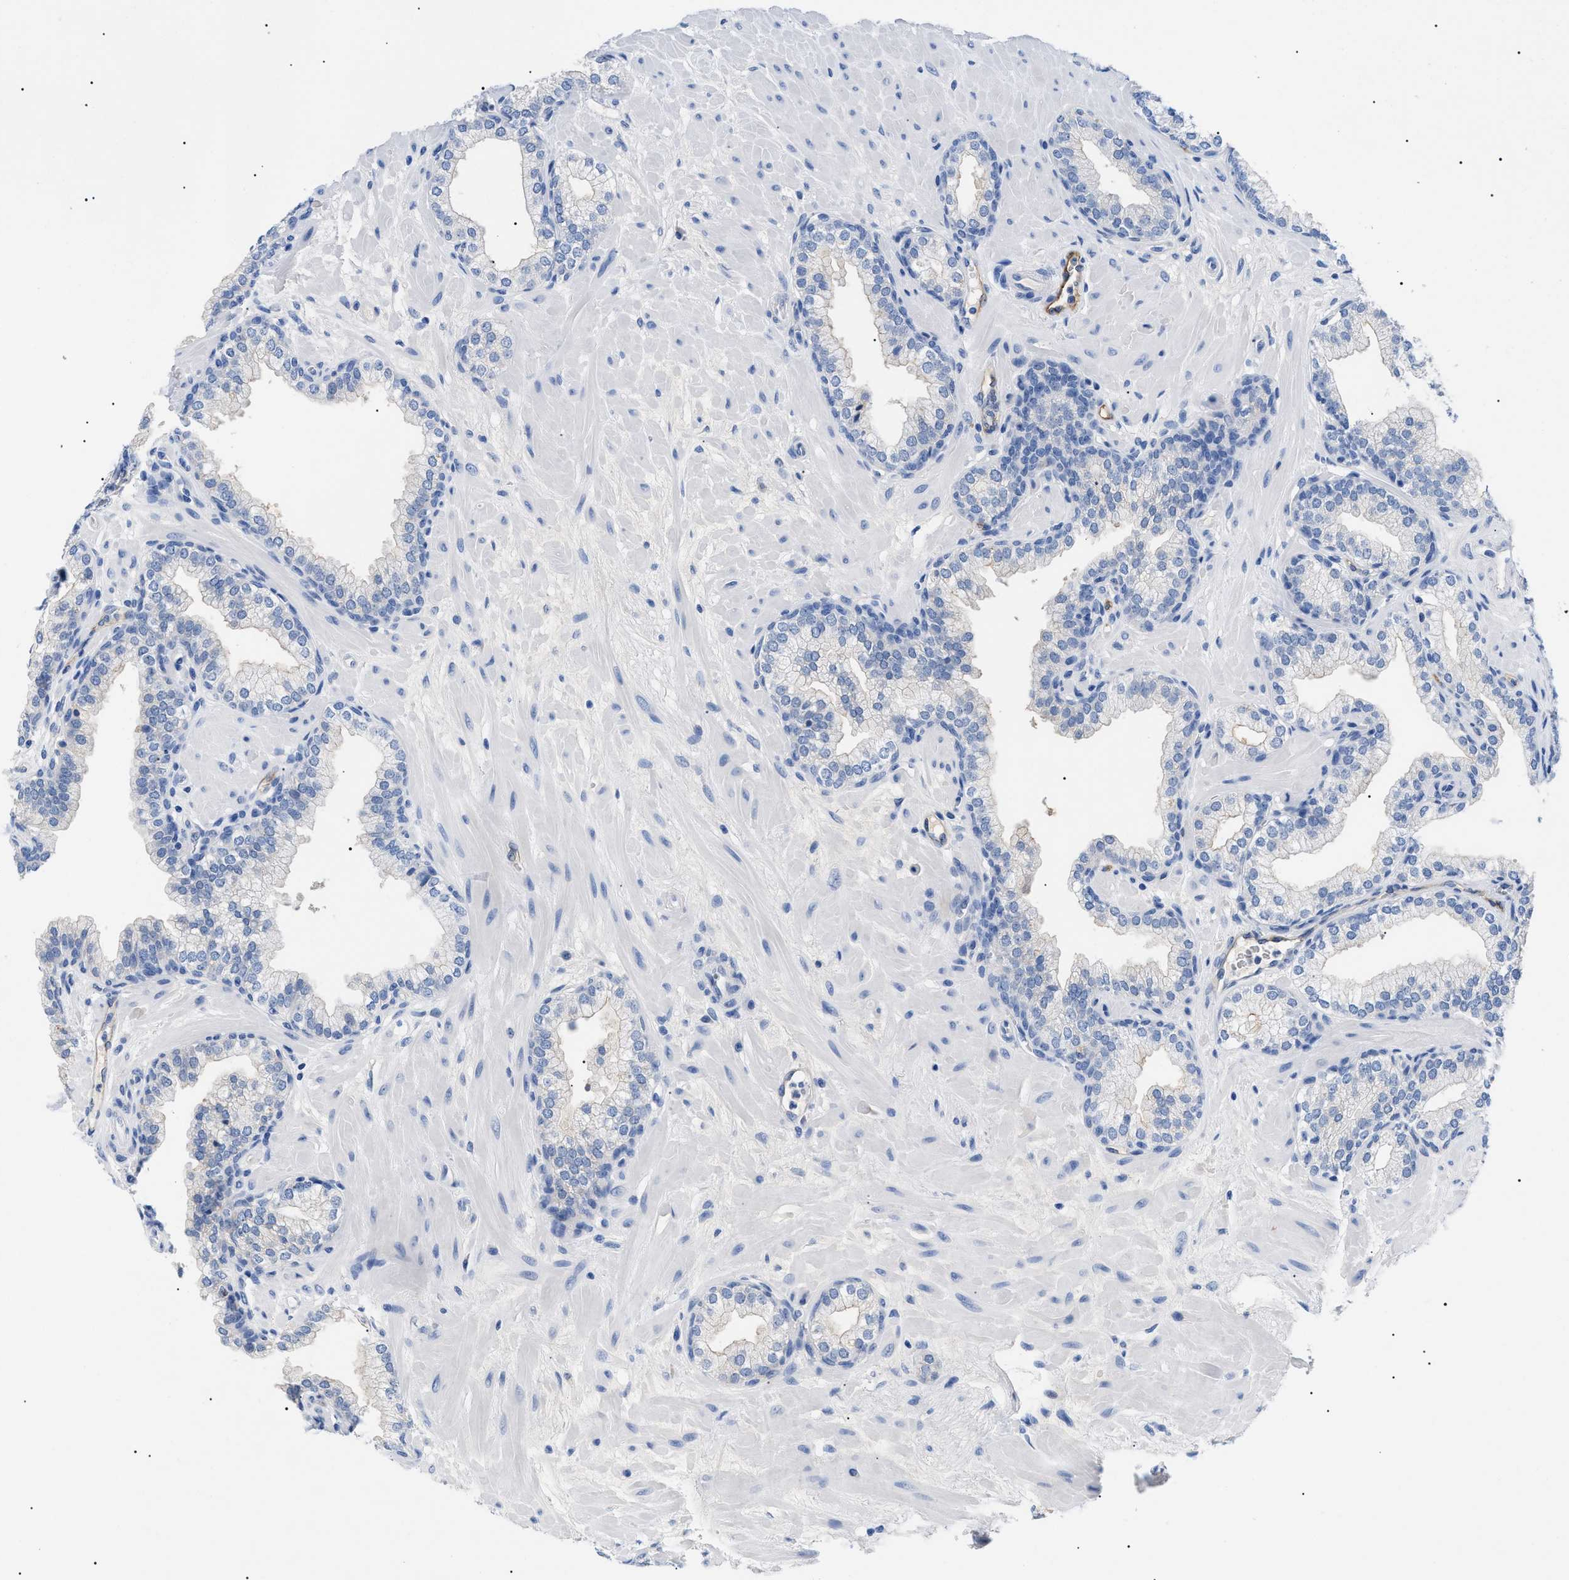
{"staining": {"intensity": "negative", "quantity": "none", "location": "none"}, "tissue": "prostate", "cell_type": "Glandular cells", "image_type": "normal", "snomed": [{"axis": "morphology", "description": "Normal tissue, NOS"}, {"axis": "morphology", "description": "Urothelial carcinoma, Low grade"}, {"axis": "topography", "description": "Urinary bladder"}, {"axis": "topography", "description": "Prostate"}], "caption": "Human prostate stained for a protein using immunohistochemistry displays no expression in glandular cells.", "gene": "ACKR1", "patient": {"sex": "male", "age": 60}}